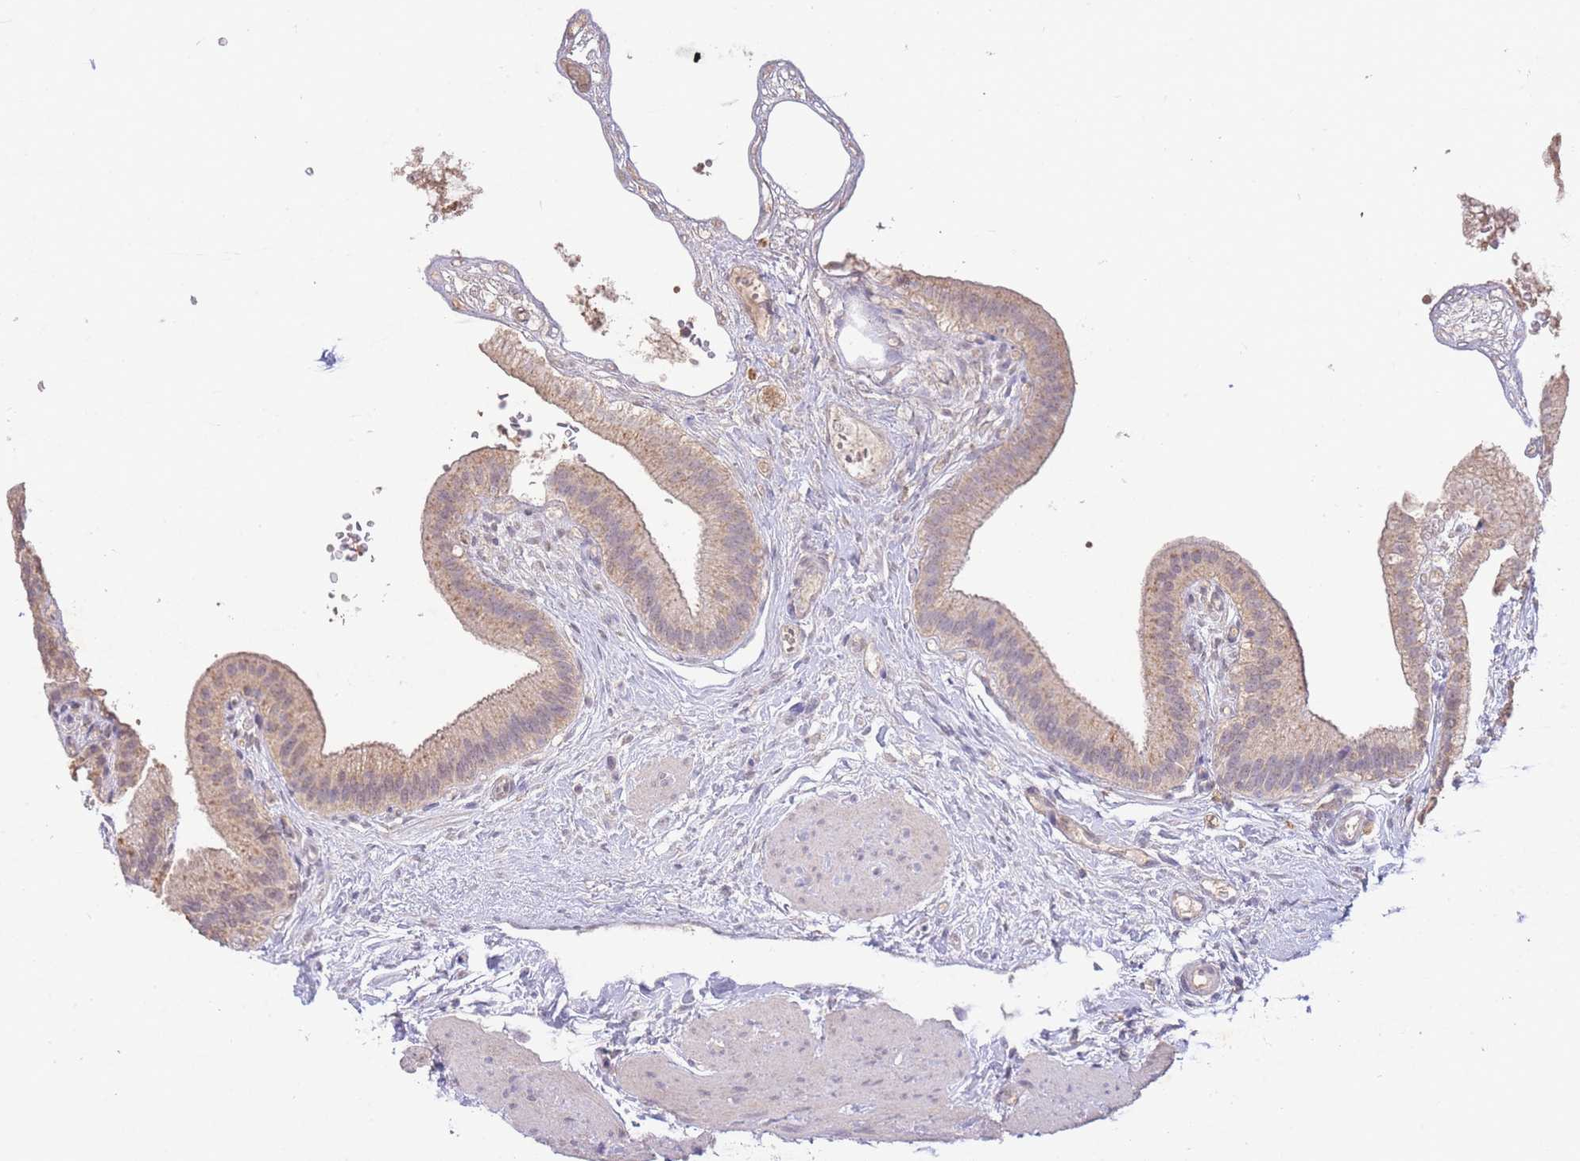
{"staining": {"intensity": "weak", "quantity": ">75%", "location": "cytoplasmic/membranous,nuclear"}, "tissue": "gallbladder", "cell_type": "Glandular cells", "image_type": "normal", "snomed": [{"axis": "morphology", "description": "Normal tissue, NOS"}, {"axis": "topography", "description": "Gallbladder"}], "caption": "Brown immunohistochemical staining in normal human gallbladder exhibits weak cytoplasmic/membranous,nuclear expression in approximately >75% of glandular cells. (DAB IHC with brightfield microscopy, high magnification).", "gene": "RNF144B", "patient": {"sex": "female", "age": 54}}